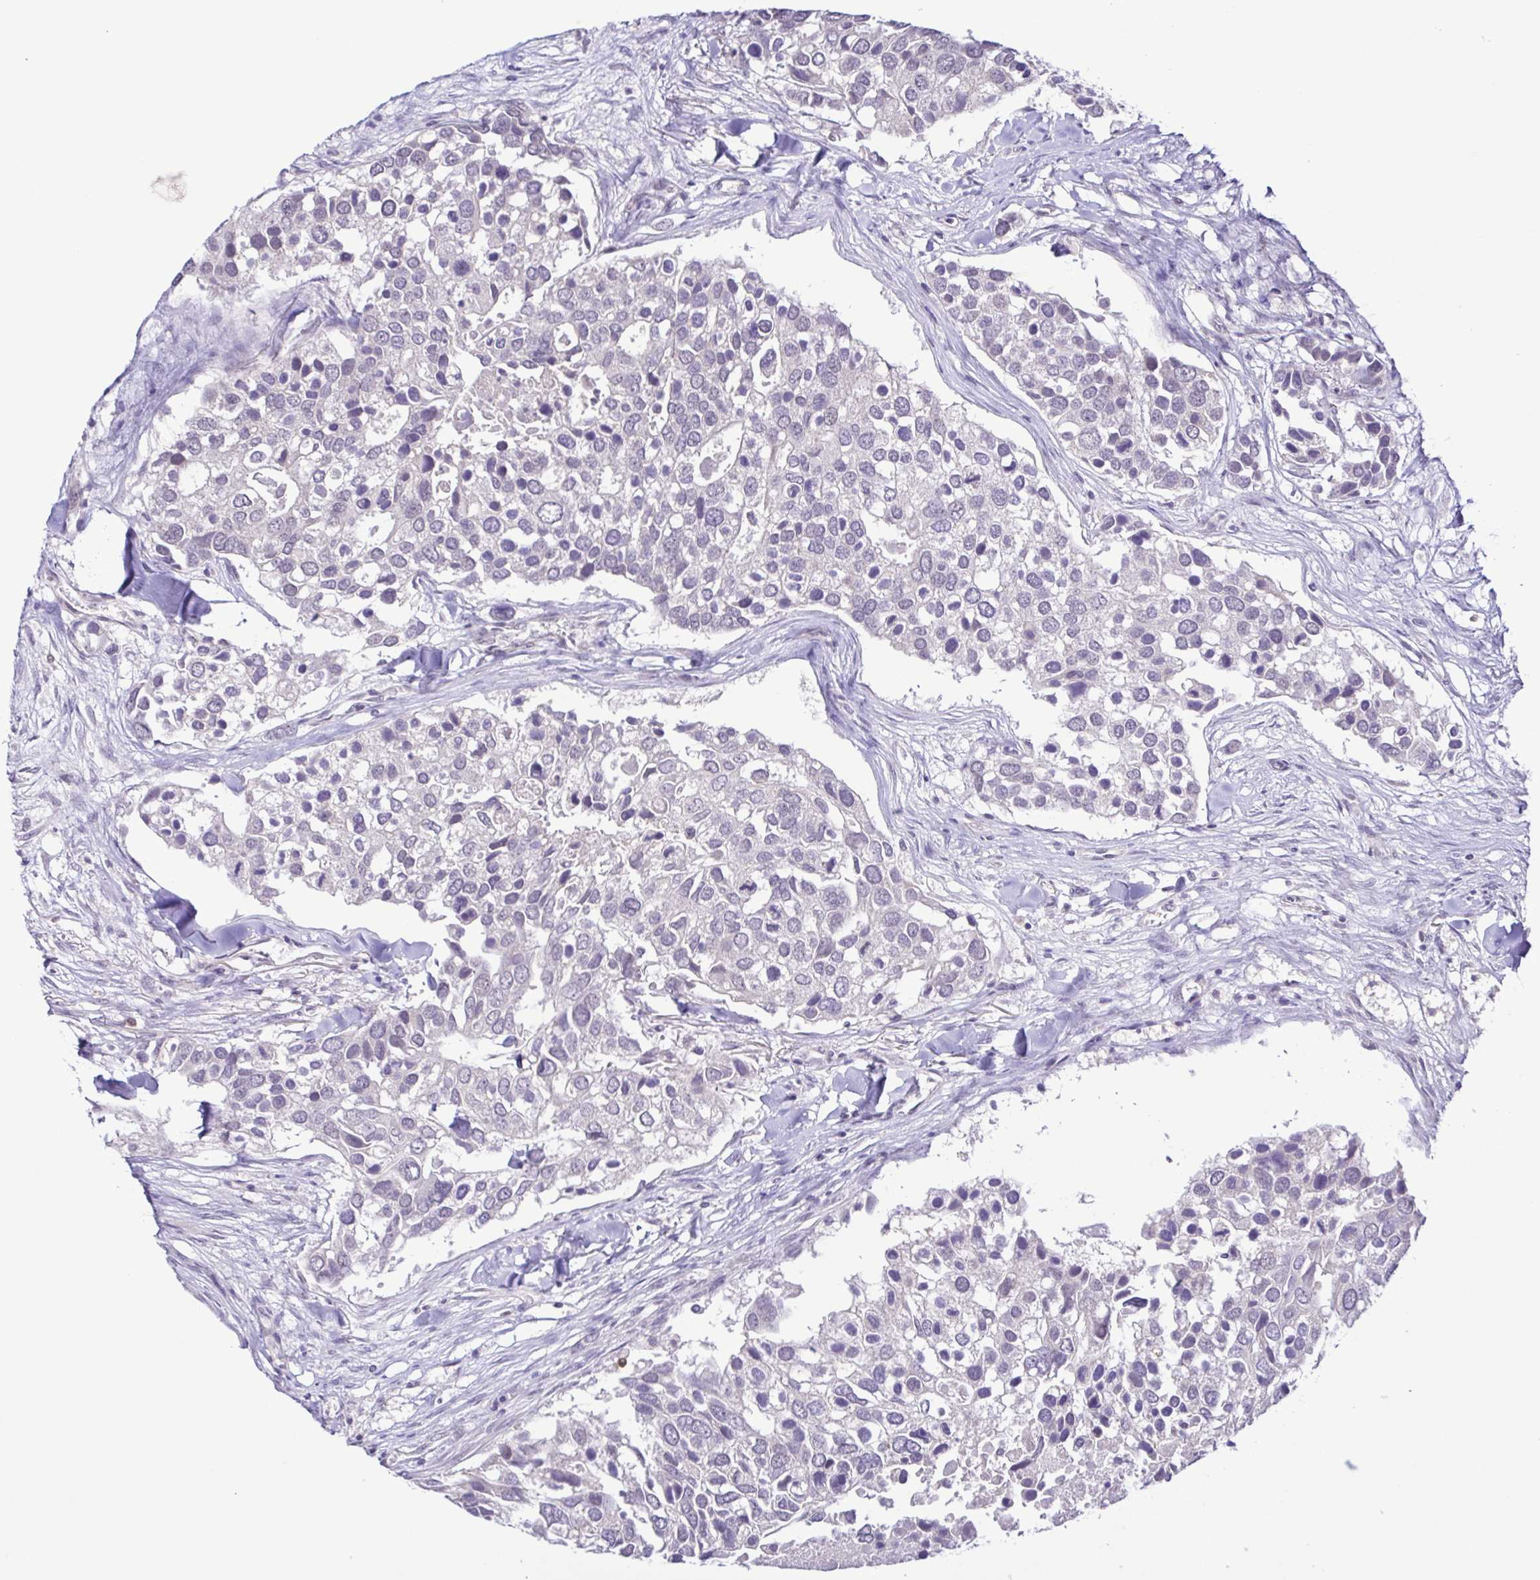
{"staining": {"intensity": "negative", "quantity": "none", "location": "none"}, "tissue": "breast cancer", "cell_type": "Tumor cells", "image_type": "cancer", "snomed": [{"axis": "morphology", "description": "Duct carcinoma"}, {"axis": "topography", "description": "Breast"}], "caption": "Immunohistochemical staining of human breast cancer displays no significant positivity in tumor cells. (DAB immunohistochemistry (IHC) visualized using brightfield microscopy, high magnification).", "gene": "IL1RN", "patient": {"sex": "female", "age": 83}}